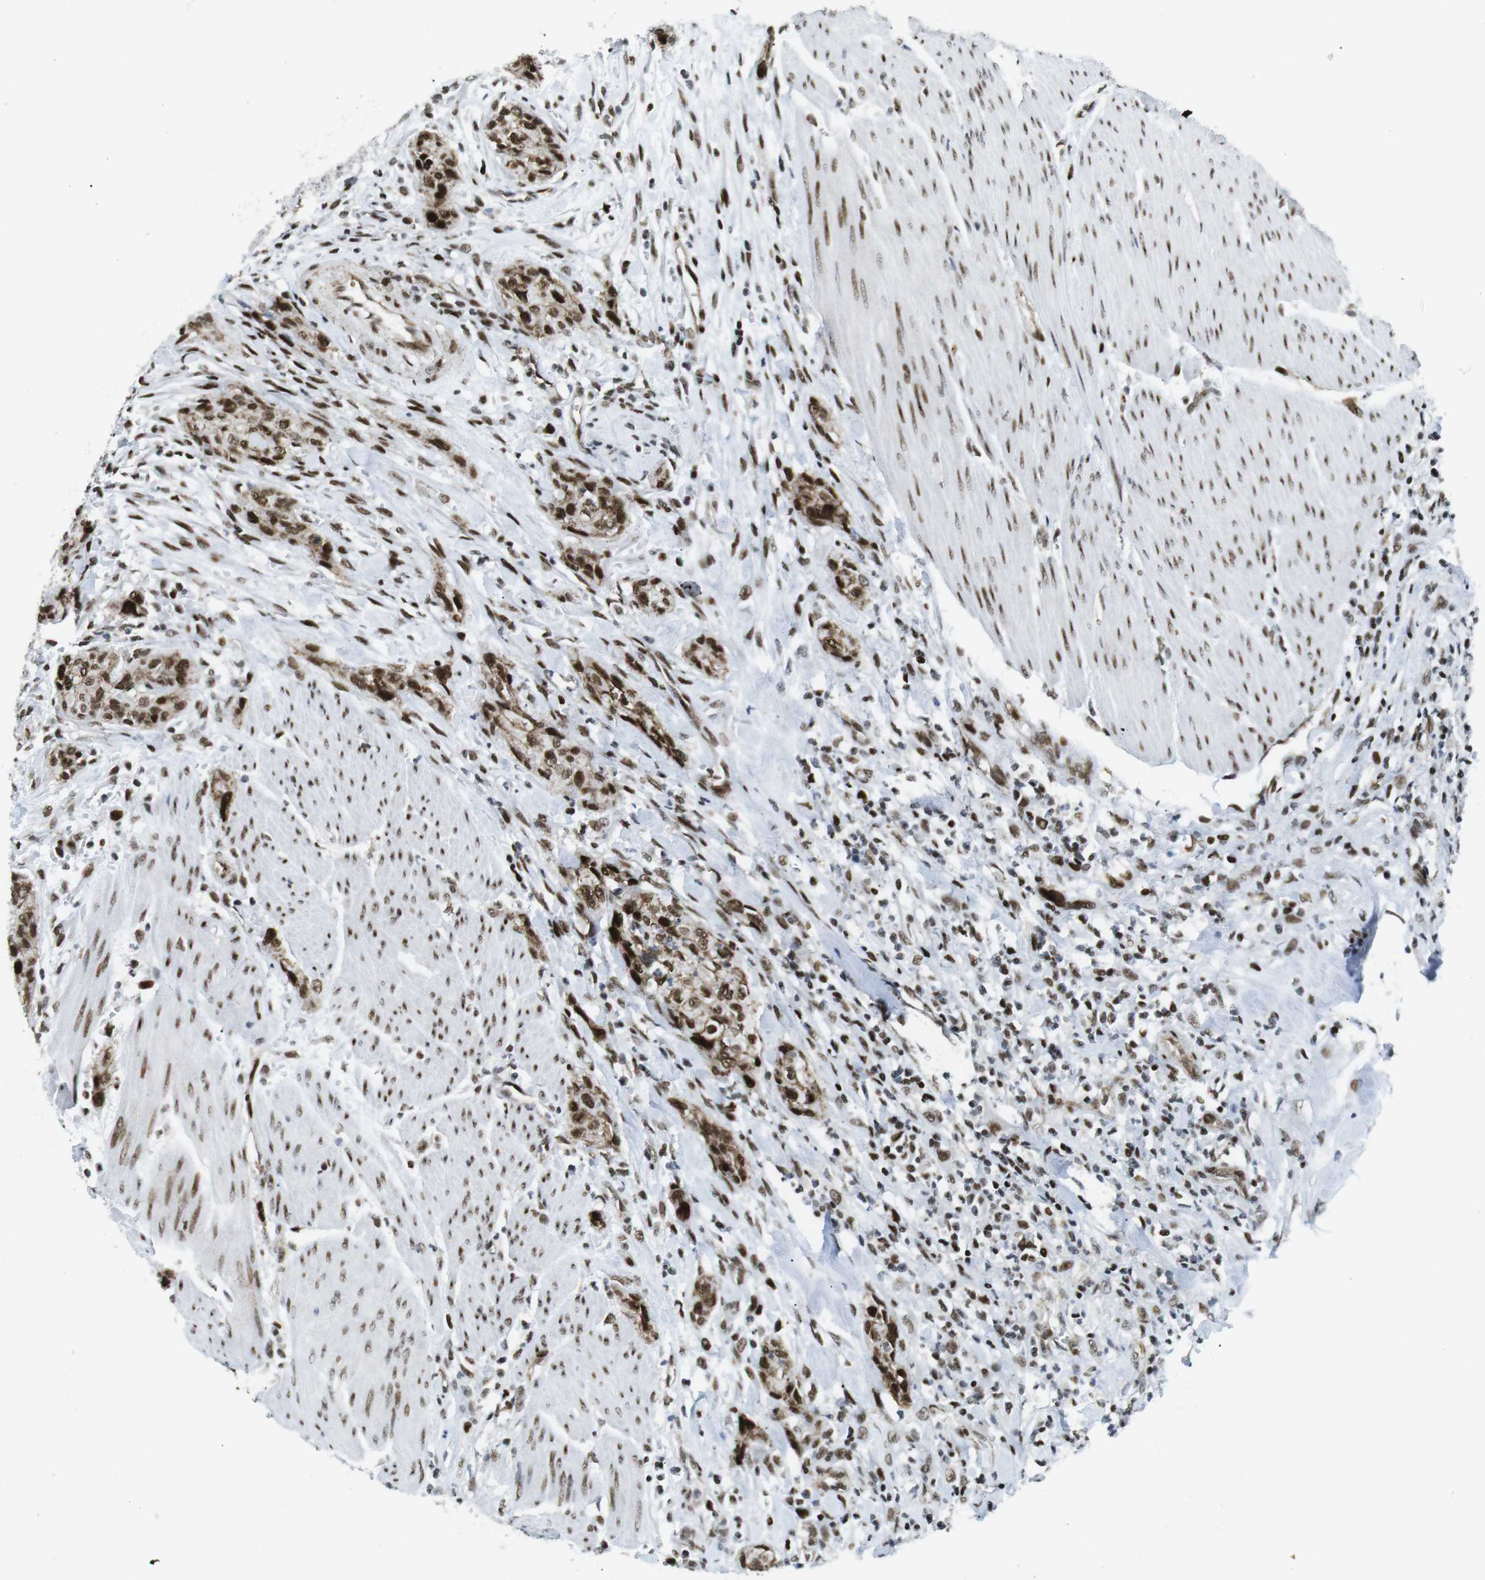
{"staining": {"intensity": "strong", "quantity": ">75%", "location": "nuclear"}, "tissue": "urothelial cancer", "cell_type": "Tumor cells", "image_type": "cancer", "snomed": [{"axis": "morphology", "description": "Urothelial carcinoma, High grade"}, {"axis": "topography", "description": "Urinary bladder"}], "caption": "Immunohistochemistry micrograph of neoplastic tissue: human urothelial cancer stained using IHC exhibits high levels of strong protein expression localized specifically in the nuclear of tumor cells, appearing as a nuclear brown color.", "gene": "ARID1A", "patient": {"sex": "male", "age": 35}}